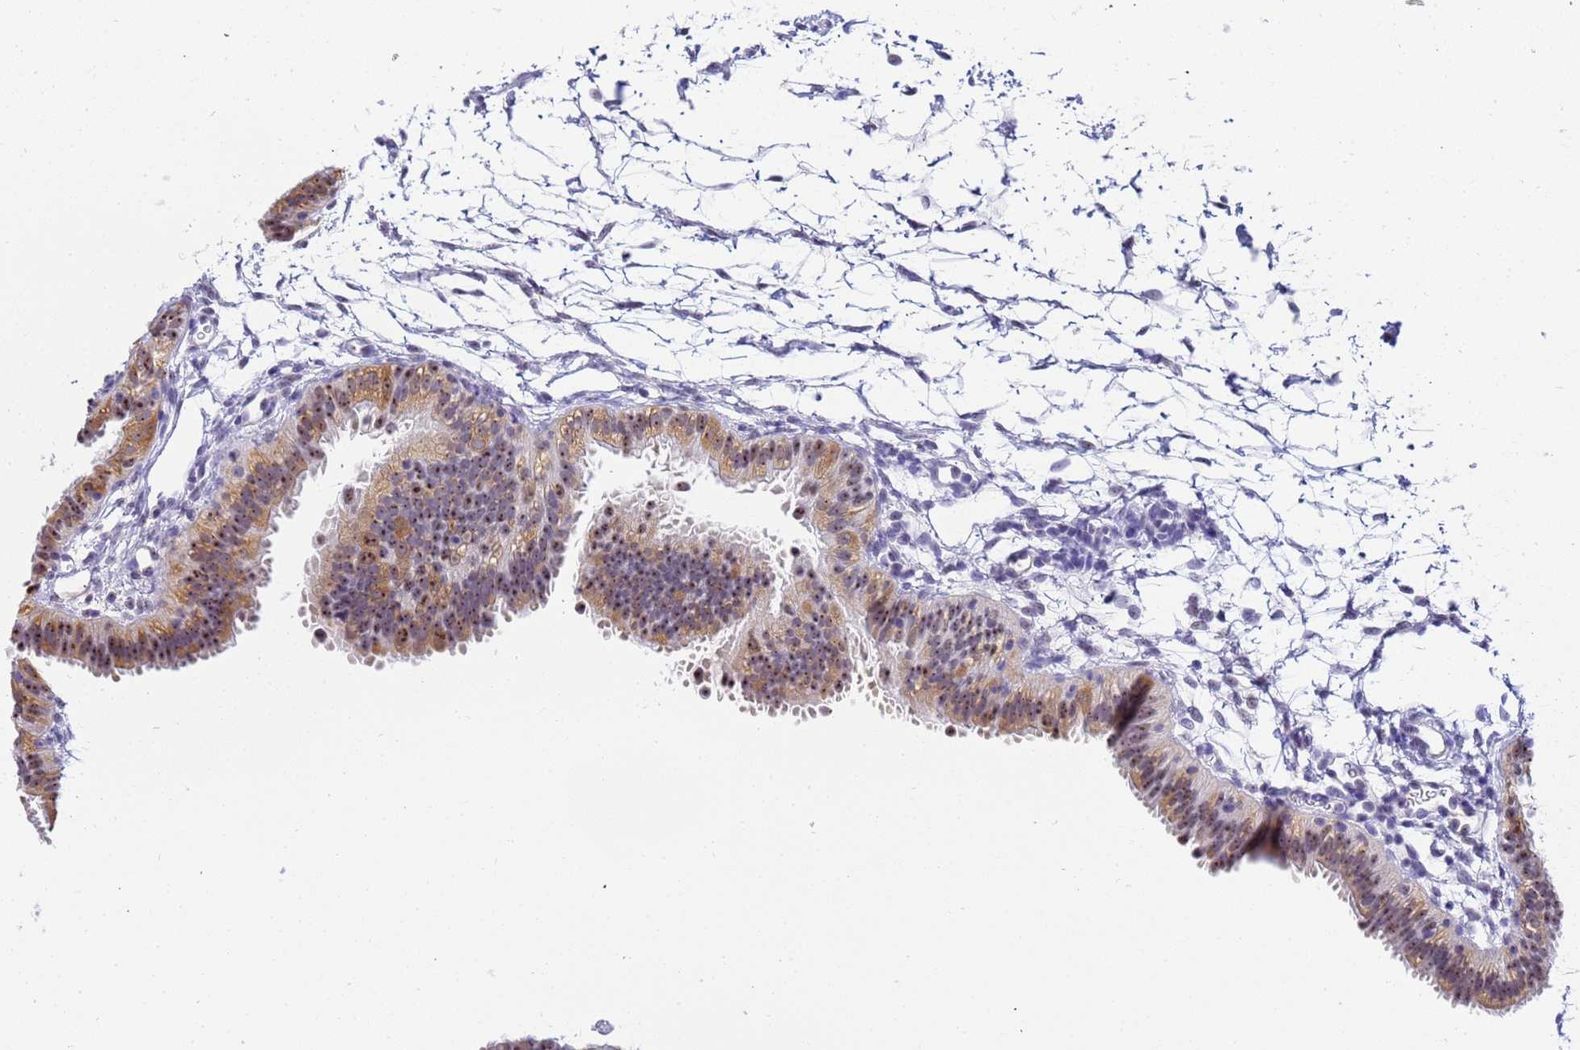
{"staining": {"intensity": "moderate", "quantity": ">75%", "location": "cytoplasmic/membranous,nuclear"}, "tissue": "fallopian tube", "cell_type": "Glandular cells", "image_type": "normal", "snomed": [{"axis": "morphology", "description": "Normal tissue, NOS"}, {"axis": "topography", "description": "Fallopian tube"}], "caption": "Moderate cytoplasmic/membranous,nuclear expression for a protein is seen in about >75% of glandular cells of unremarkable fallopian tube using immunohistochemistry.", "gene": "ACTL6B", "patient": {"sex": "female", "age": 35}}